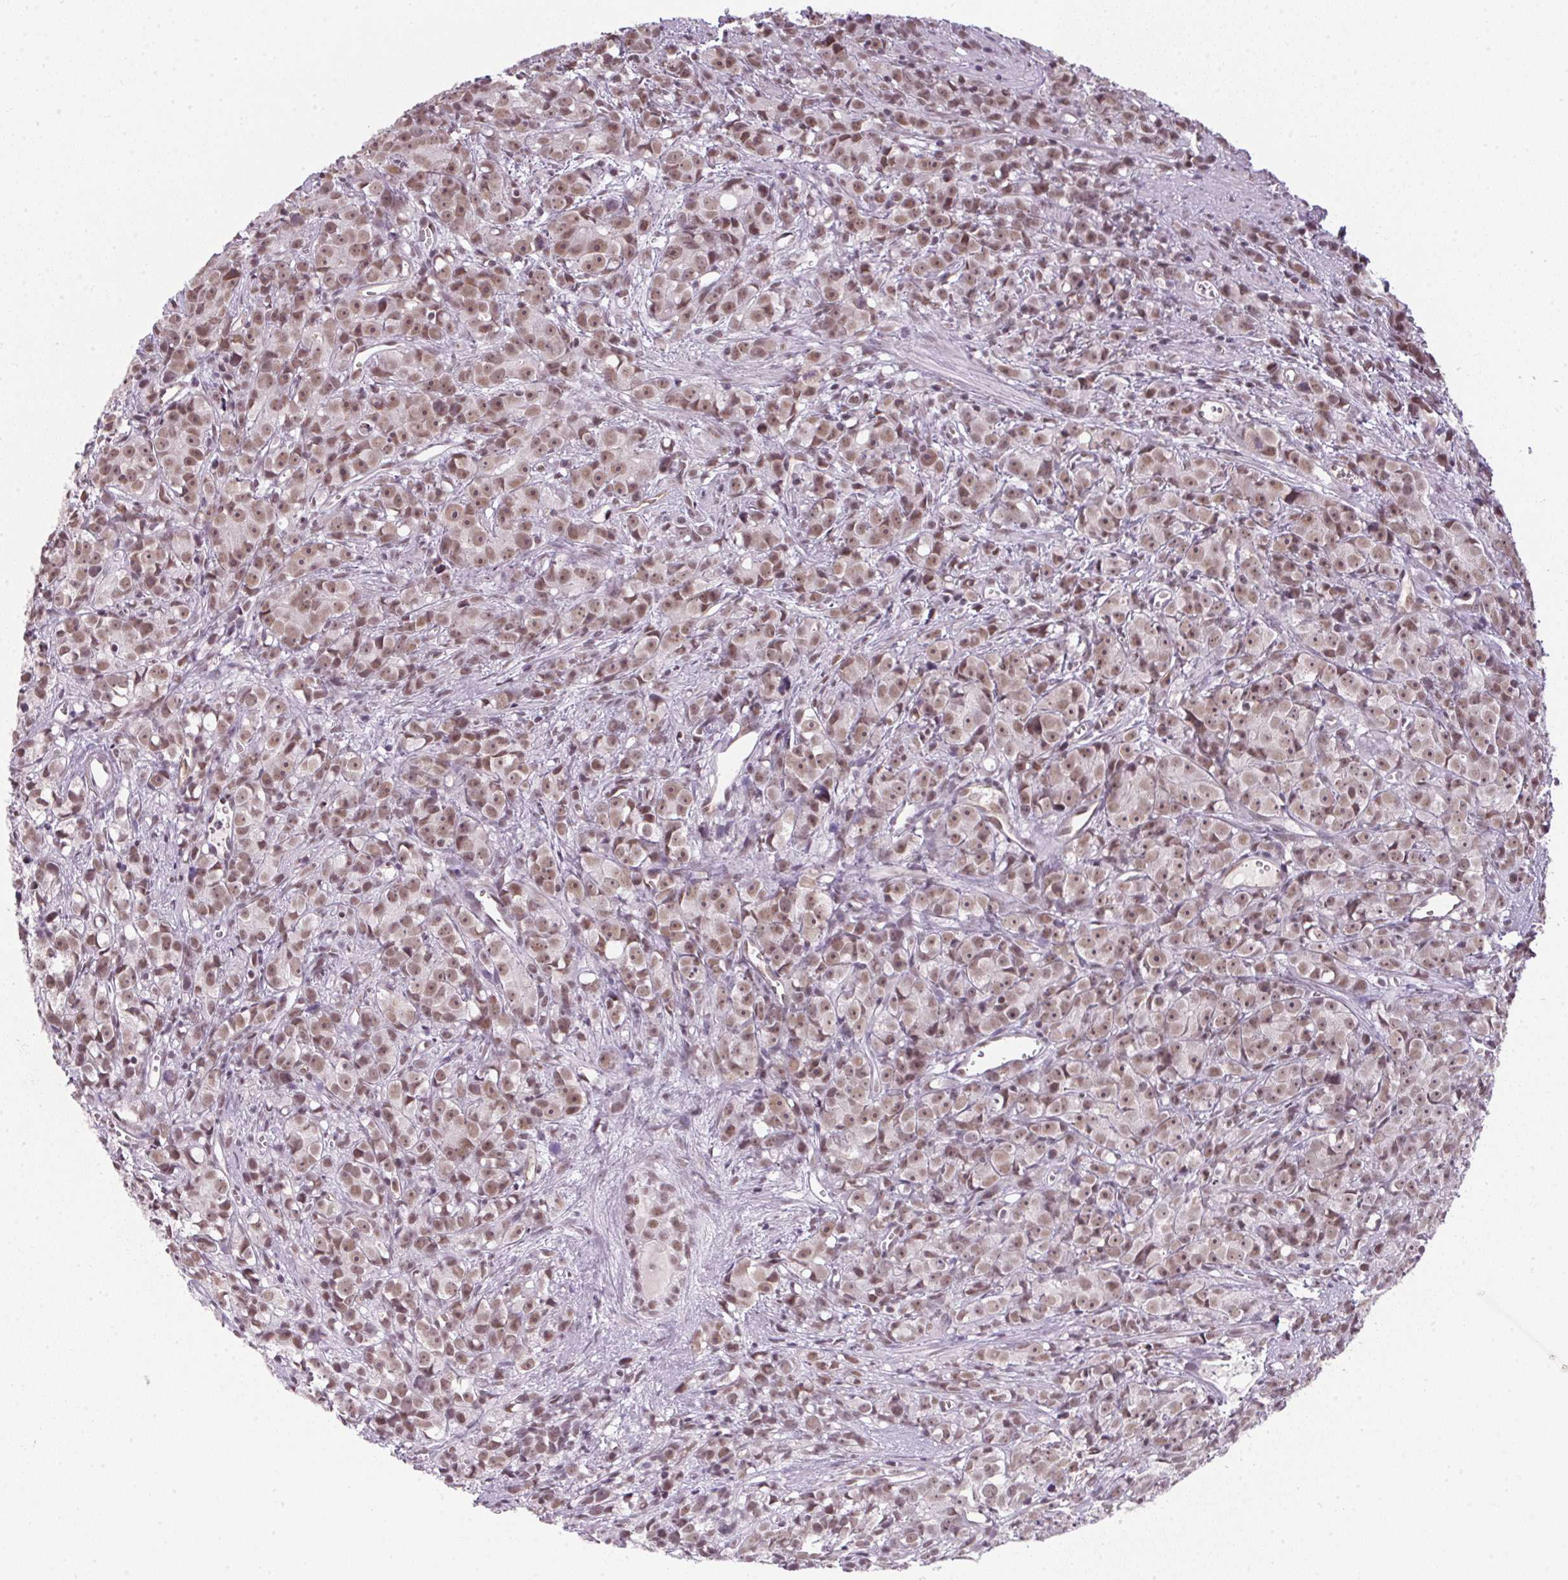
{"staining": {"intensity": "moderate", "quantity": ">75%", "location": "nuclear"}, "tissue": "prostate cancer", "cell_type": "Tumor cells", "image_type": "cancer", "snomed": [{"axis": "morphology", "description": "Adenocarcinoma, High grade"}, {"axis": "topography", "description": "Prostate"}], "caption": "Approximately >75% of tumor cells in human prostate high-grade adenocarcinoma exhibit moderate nuclear protein expression as visualized by brown immunohistochemical staining.", "gene": "SRSF7", "patient": {"sex": "male", "age": 77}}